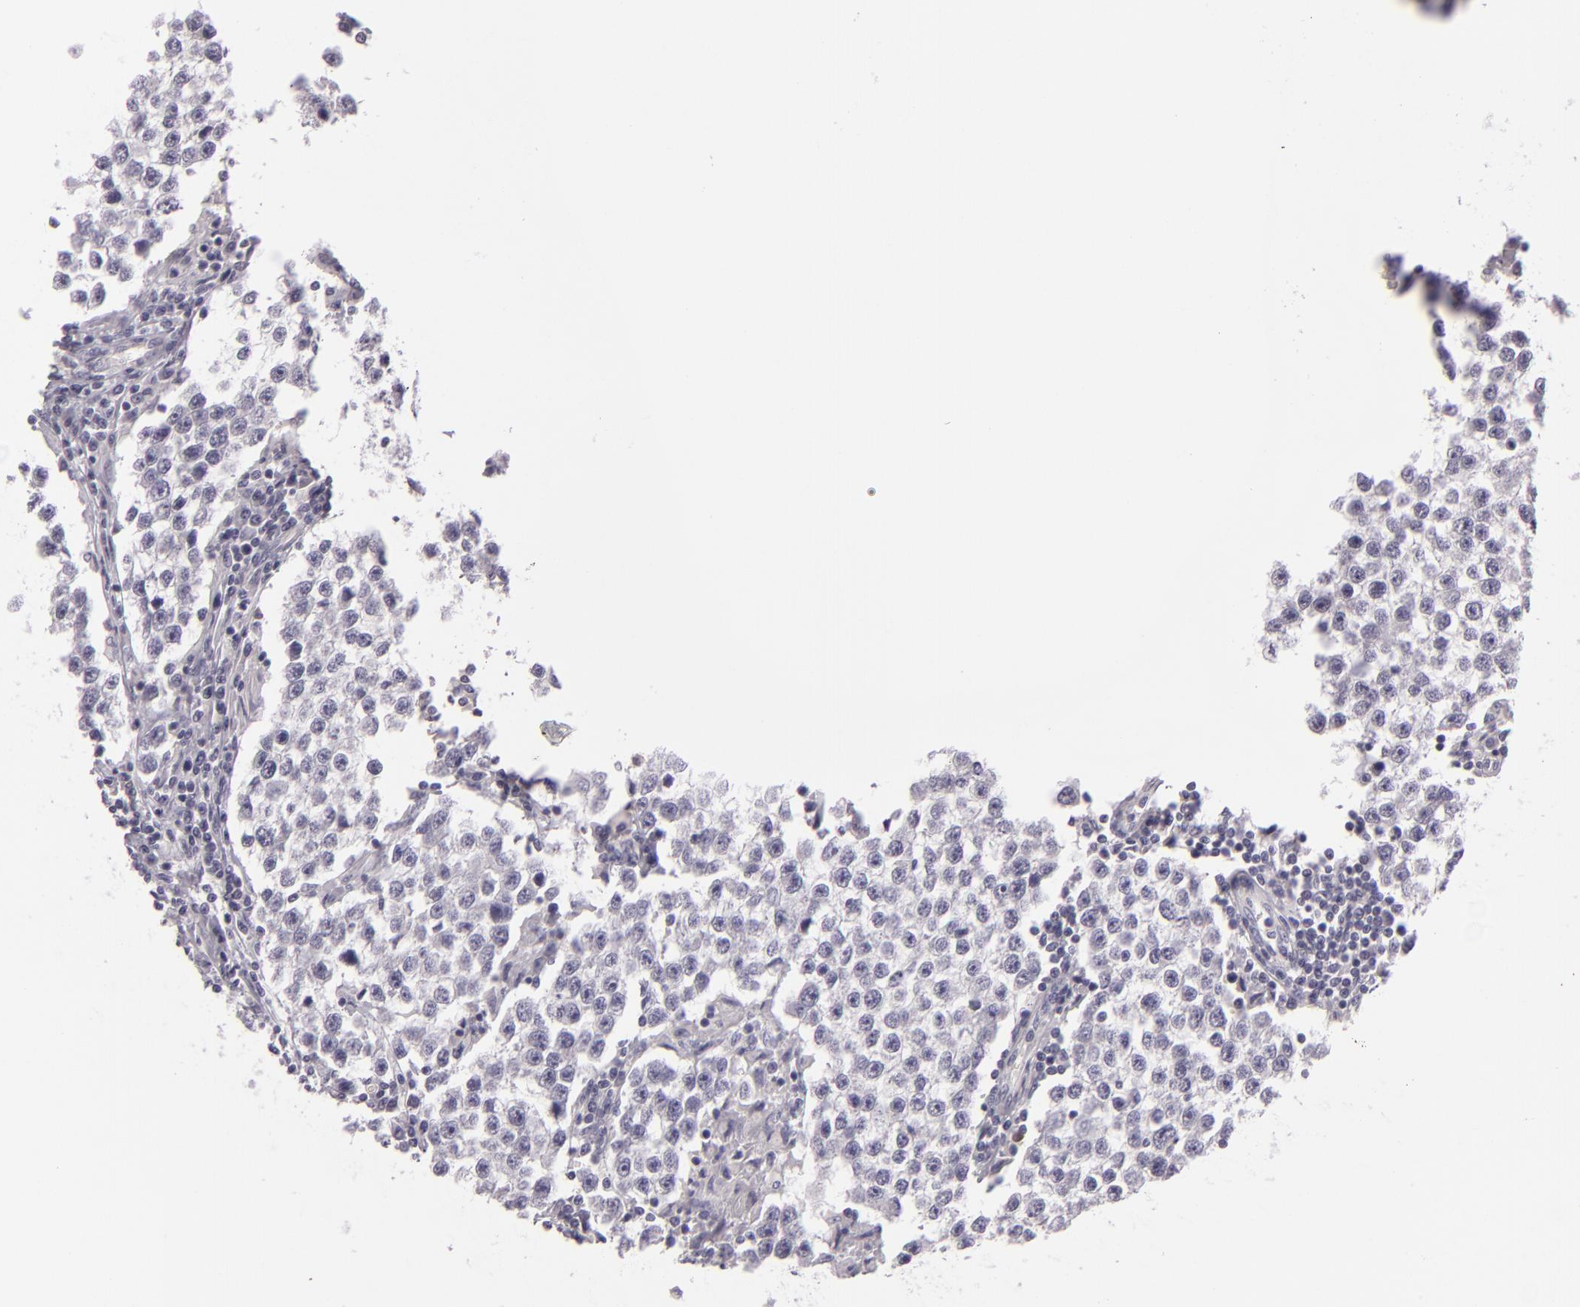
{"staining": {"intensity": "negative", "quantity": "none", "location": "none"}, "tissue": "testis cancer", "cell_type": "Tumor cells", "image_type": "cancer", "snomed": [{"axis": "morphology", "description": "Seminoma, NOS"}, {"axis": "topography", "description": "Testis"}], "caption": "High power microscopy image of an IHC micrograph of testis seminoma, revealing no significant staining in tumor cells. (DAB (3,3'-diaminobenzidine) immunohistochemistry visualized using brightfield microscopy, high magnification).", "gene": "EGFL6", "patient": {"sex": "male", "age": 36}}